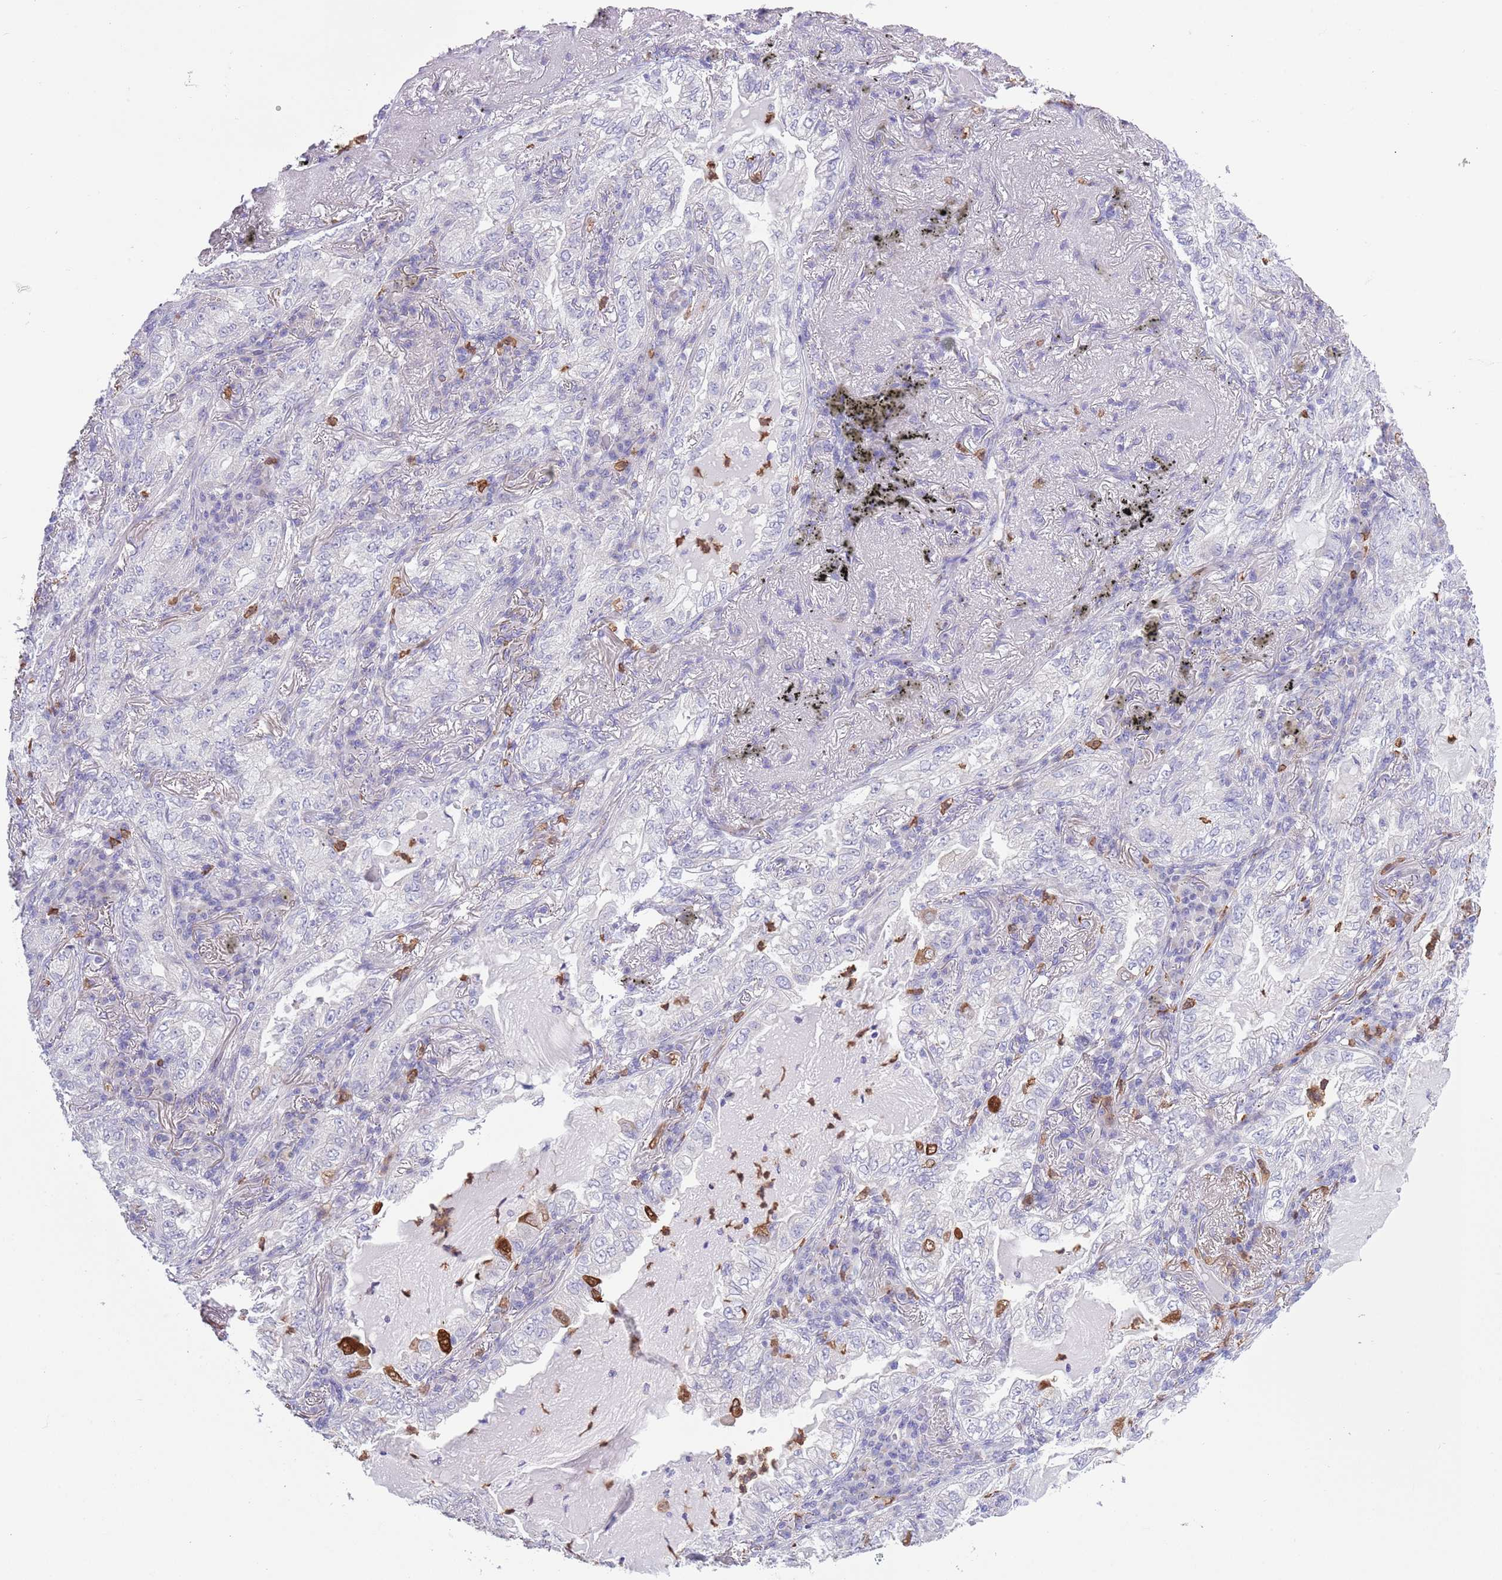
{"staining": {"intensity": "negative", "quantity": "none", "location": "none"}, "tissue": "lung cancer", "cell_type": "Tumor cells", "image_type": "cancer", "snomed": [{"axis": "morphology", "description": "Adenocarcinoma, NOS"}, {"axis": "topography", "description": "Lung"}], "caption": "Immunohistochemistry (IHC) of human lung cancer (adenocarcinoma) demonstrates no positivity in tumor cells. (Stains: DAB (3,3'-diaminobenzidine) immunohistochemistry (IHC) with hematoxylin counter stain, Microscopy: brightfield microscopy at high magnification).", "gene": "ZFP2", "patient": {"sex": "female", "age": 73}}